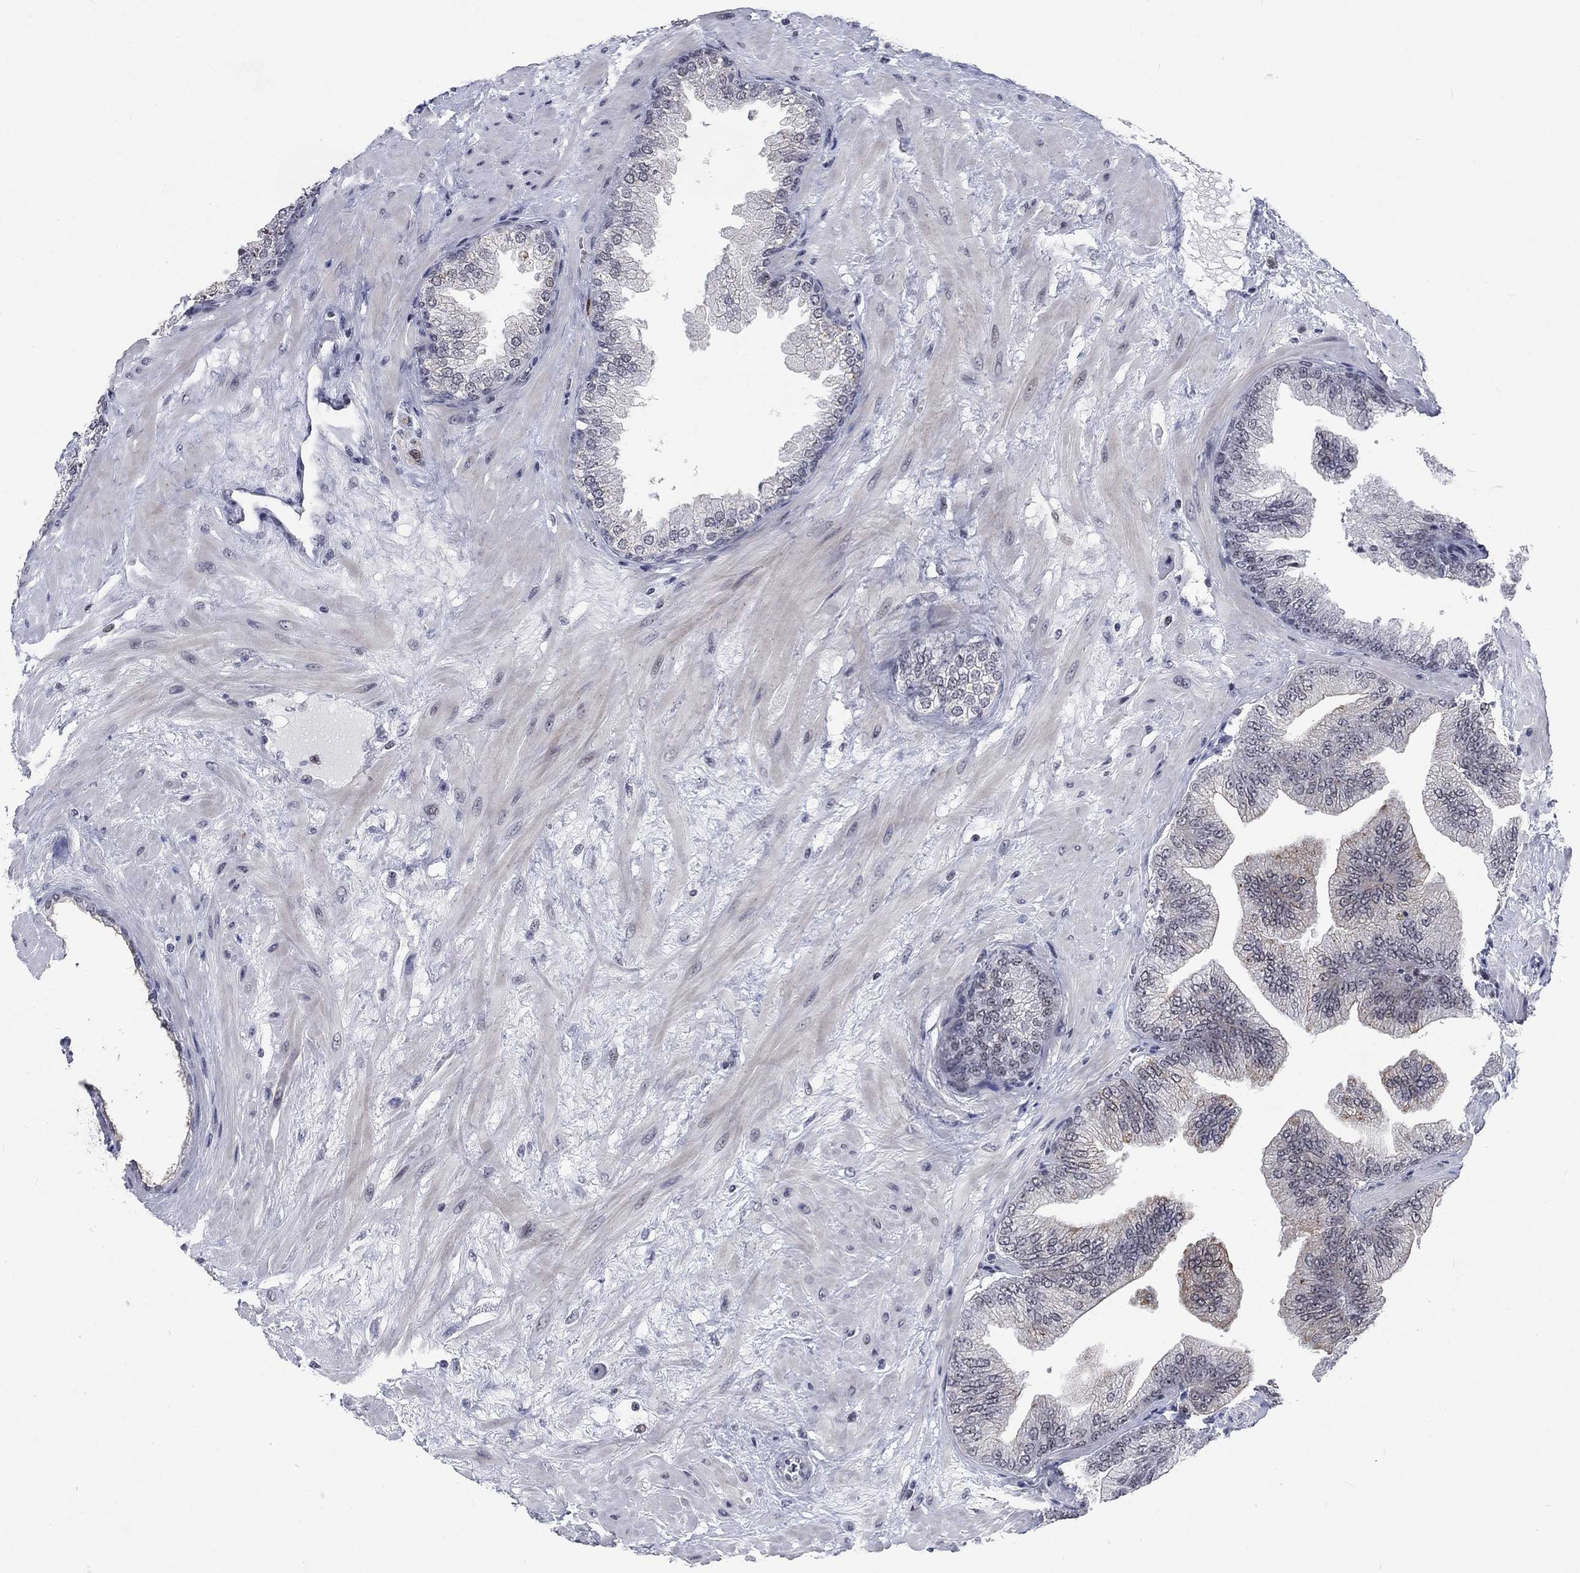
{"staining": {"intensity": "negative", "quantity": "none", "location": "none"}, "tissue": "prostate cancer", "cell_type": "Tumor cells", "image_type": "cancer", "snomed": [{"axis": "morphology", "description": "Adenocarcinoma, Low grade"}, {"axis": "topography", "description": "Prostate"}], "caption": "An immunohistochemistry histopathology image of prostate cancer (adenocarcinoma (low-grade)) is shown. There is no staining in tumor cells of prostate cancer (adenocarcinoma (low-grade)). The staining was performed using DAB (3,3'-diaminobenzidine) to visualize the protein expression in brown, while the nuclei were stained in blue with hematoxylin (Magnification: 20x).", "gene": "HCFC1", "patient": {"sex": "male", "age": 72}}